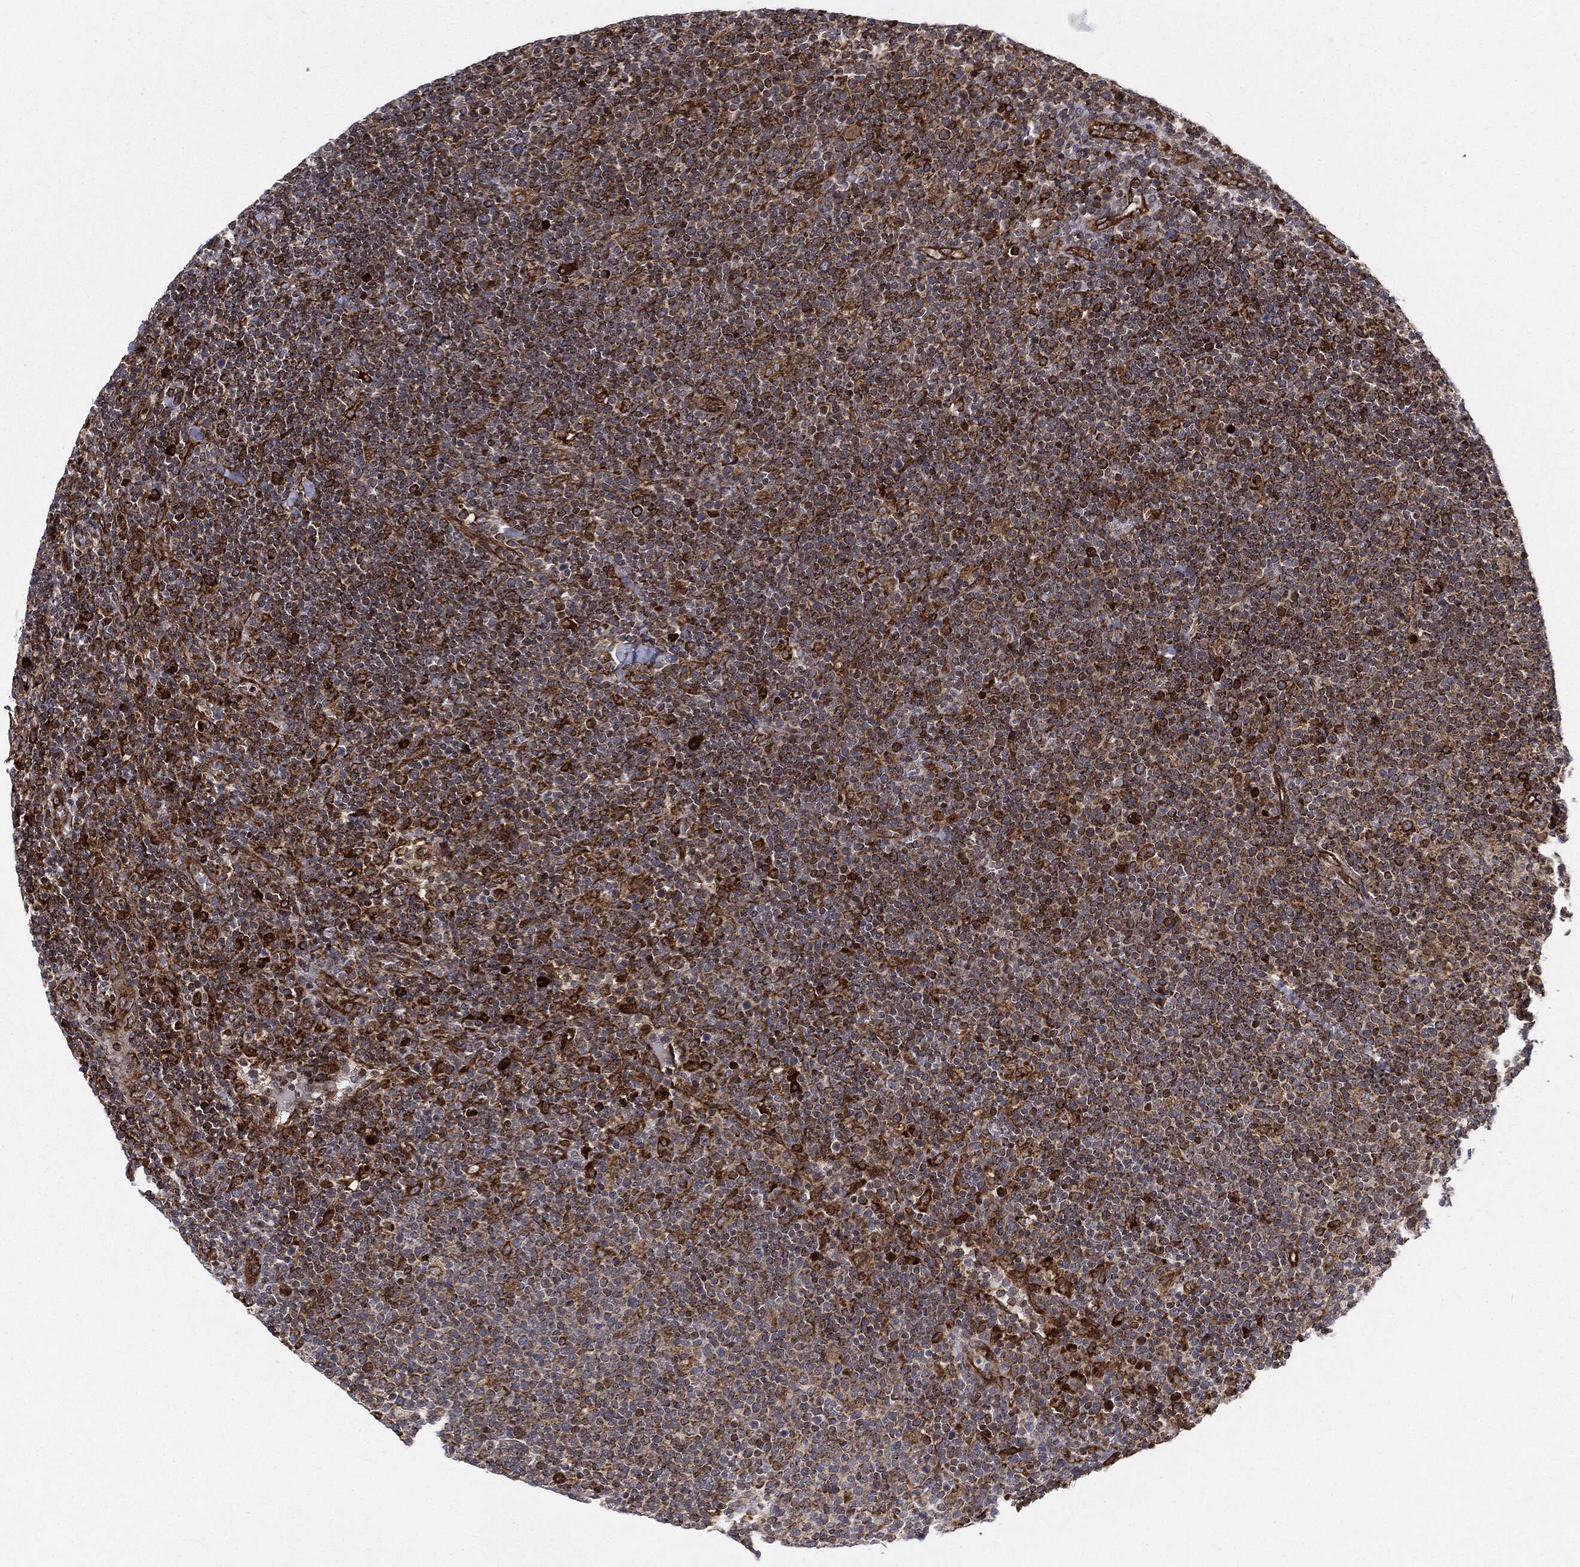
{"staining": {"intensity": "strong", "quantity": "25%-75%", "location": "cytoplasmic/membranous"}, "tissue": "lymphoma", "cell_type": "Tumor cells", "image_type": "cancer", "snomed": [{"axis": "morphology", "description": "Malignant lymphoma, non-Hodgkin's type, High grade"}, {"axis": "topography", "description": "Lymph node"}], "caption": "Human lymphoma stained with a protein marker demonstrates strong staining in tumor cells.", "gene": "CYLD", "patient": {"sex": "male", "age": 61}}